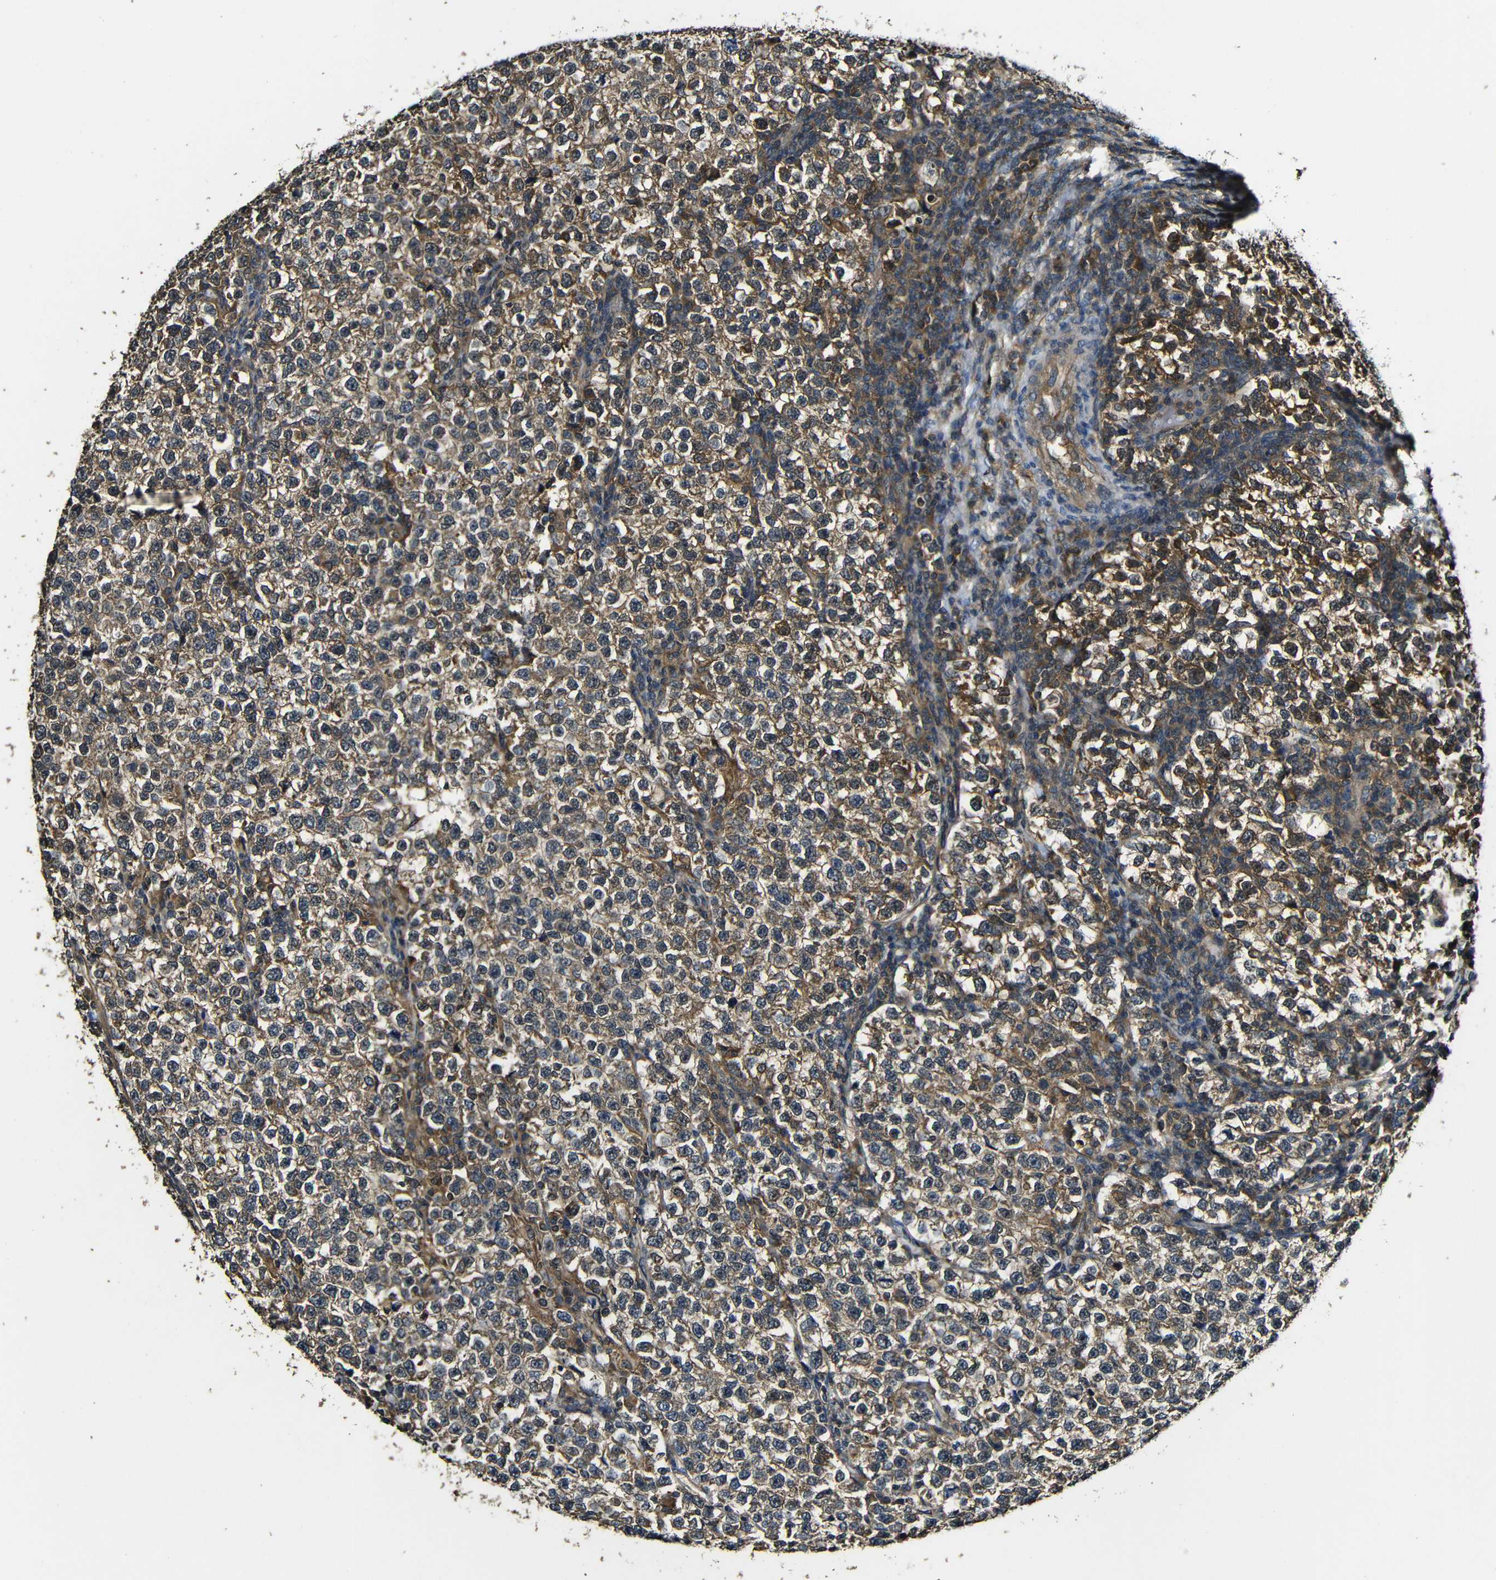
{"staining": {"intensity": "strong", "quantity": ">75%", "location": "cytoplasmic/membranous"}, "tissue": "testis cancer", "cell_type": "Tumor cells", "image_type": "cancer", "snomed": [{"axis": "morphology", "description": "Normal tissue, NOS"}, {"axis": "morphology", "description": "Seminoma, NOS"}, {"axis": "topography", "description": "Testis"}], "caption": "Immunohistochemistry (IHC) of human testis seminoma shows high levels of strong cytoplasmic/membranous positivity in about >75% of tumor cells.", "gene": "CASP8", "patient": {"sex": "male", "age": 43}}